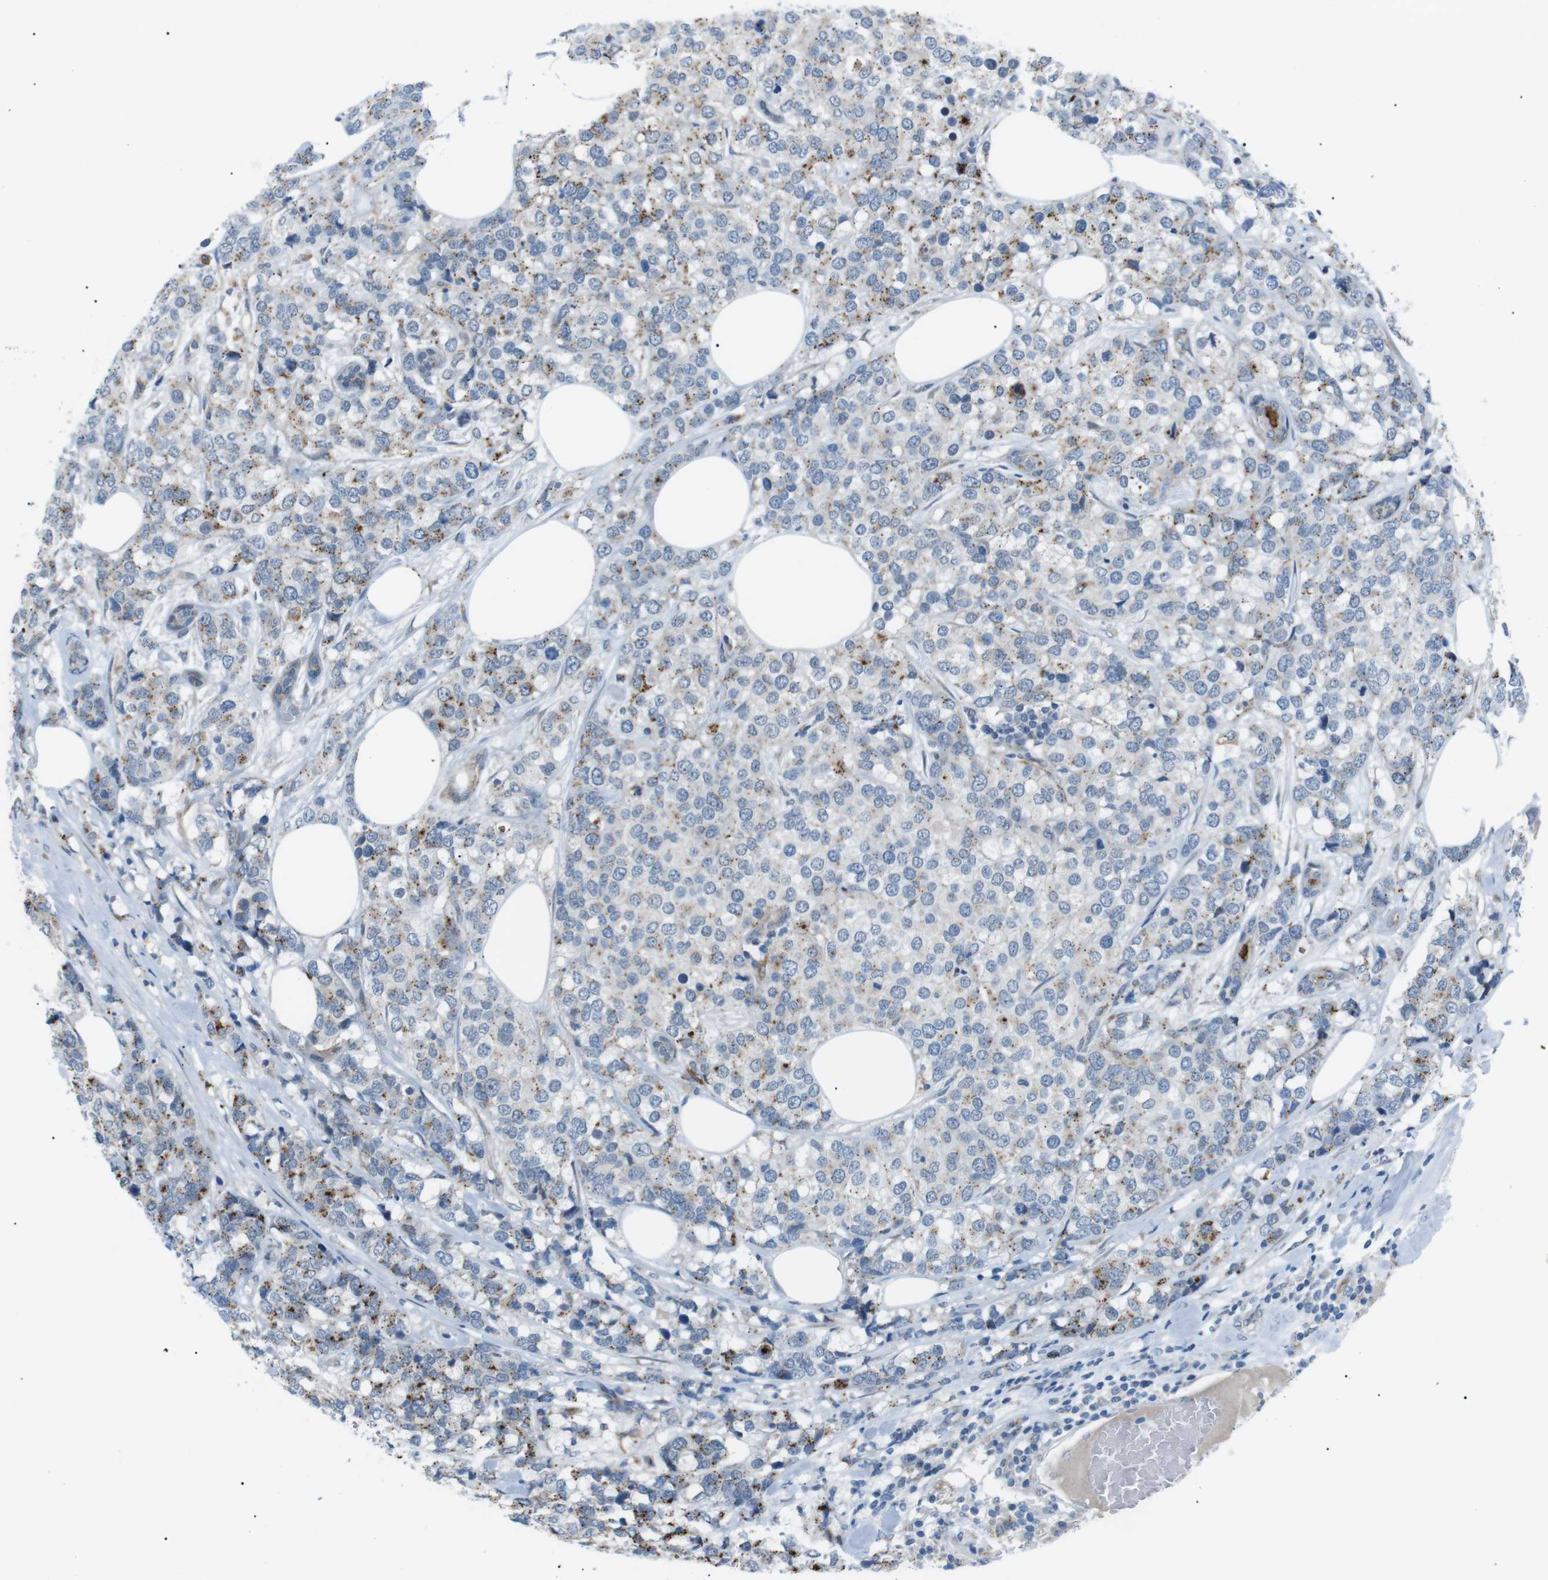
{"staining": {"intensity": "moderate", "quantity": "25%-75%", "location": "cytoplasmic/membranous"}, "tissue": "breast cancer", "cell_type": "Tumor cells", "image_type": "cancer", "snomed": [{"axis": "morphology", "description": "Lobular carcinoma"}, {"axis": "topography", "description": "Breast"}], "caption": "Human breast cancer stained with a brown dye demonstrates moderate cytoplasmic/membranous positive staining in about 25%-75% of tumor cells.", "gene": "B4GALNT2", "patient": {"sex": "female", "age": 59}}